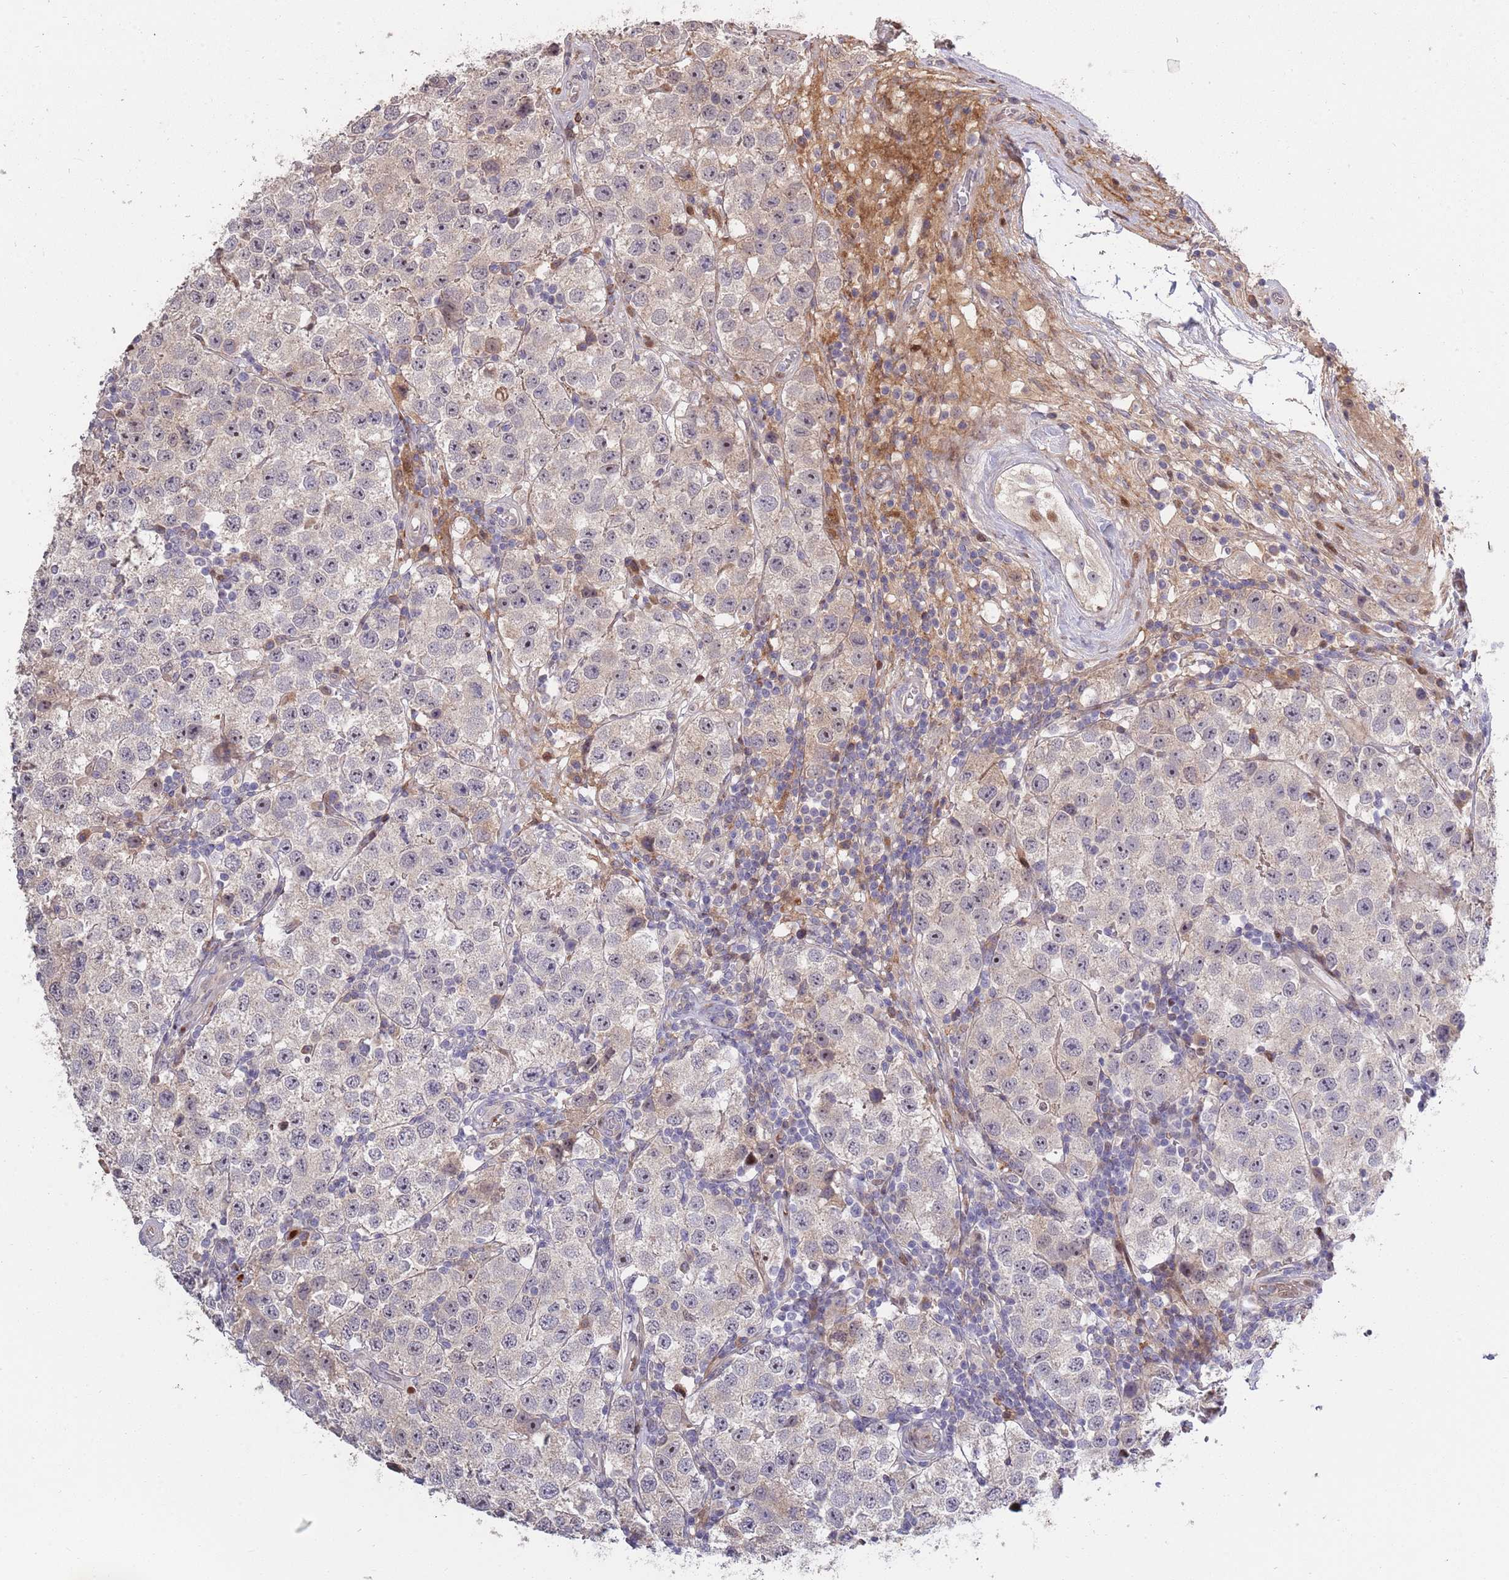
{"staining": {"intensity": "weak", "quantity": "25%-75%", "location": "nuclear"}, "tissue": "testis cancer", "cell_type": "Tumor cells", "image_type": "cancer", "snomed": [{"axis": "morphology", "description": "Seminoma, NOS"}, {"axis": "topography", "description": "Testis"}], "caption": "IHC of human testis cancer (seminoma) shows low levels of weak nuclear expression in approximately 25%-75% of tumor cells.", "gene": "SYNDIG1L", "patient": {"sex": "male", "age": 34}}